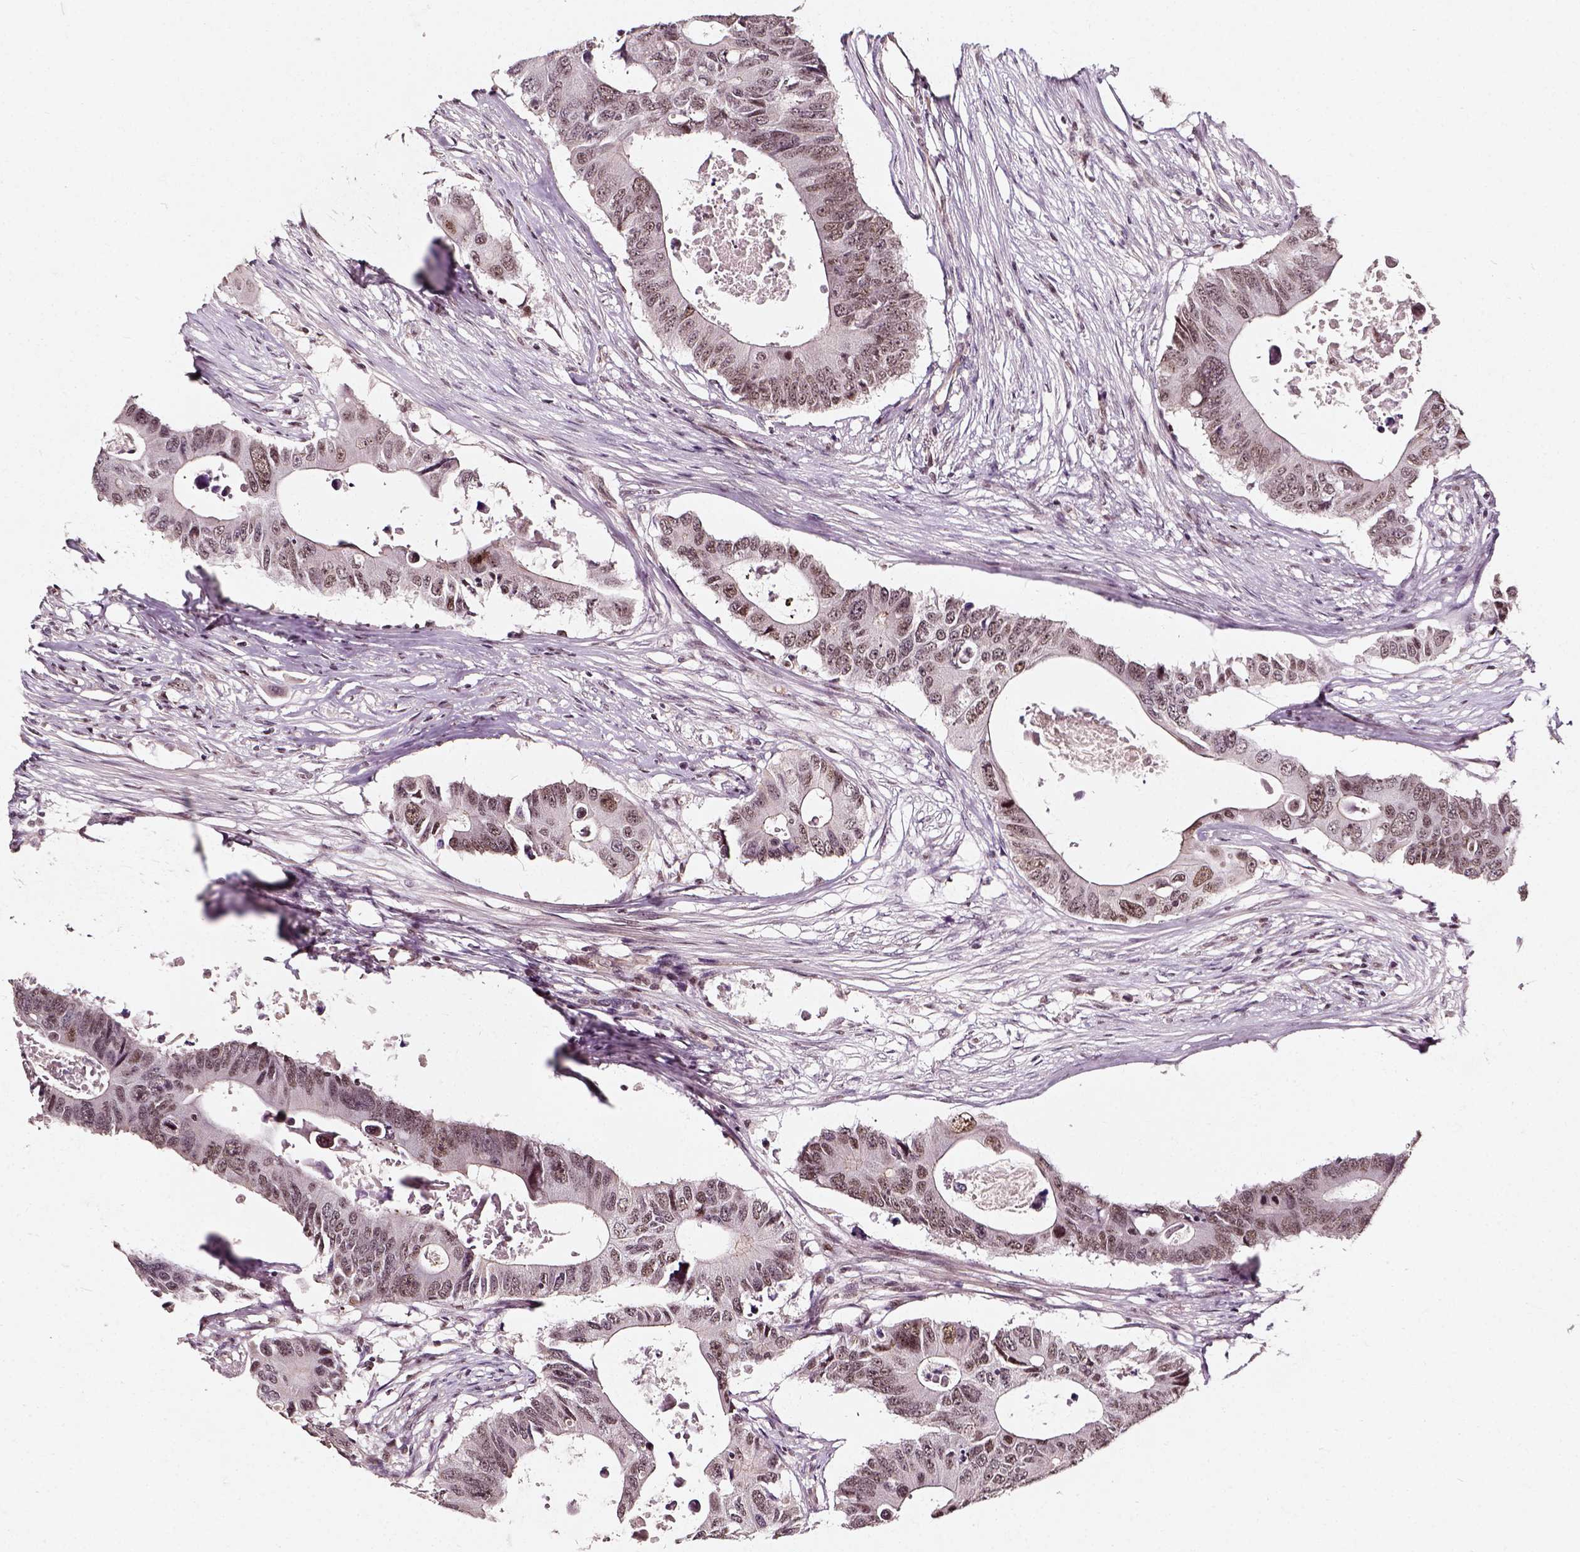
{"staining": {"intensity": "weak", "quantity": ">75%", "location": "nuclear"}, "tissue": "colorectal cancer", "cell_type": "Tumor cells", "image_type": "cancer", "snomed": [{"axis": "morphology", "description": "Adenocarcinoma, NOS"}, {"axis": "topography", "description": "Colon"}], "caption": "An image showing weak nuclear positivity in approximately >75% of tumor cells in adenocarcinoma (colorectal), as visualized by brown immunohistochemical staining.", "gene": "NACC1", "patient": {"sex": "male", "age": 71}}